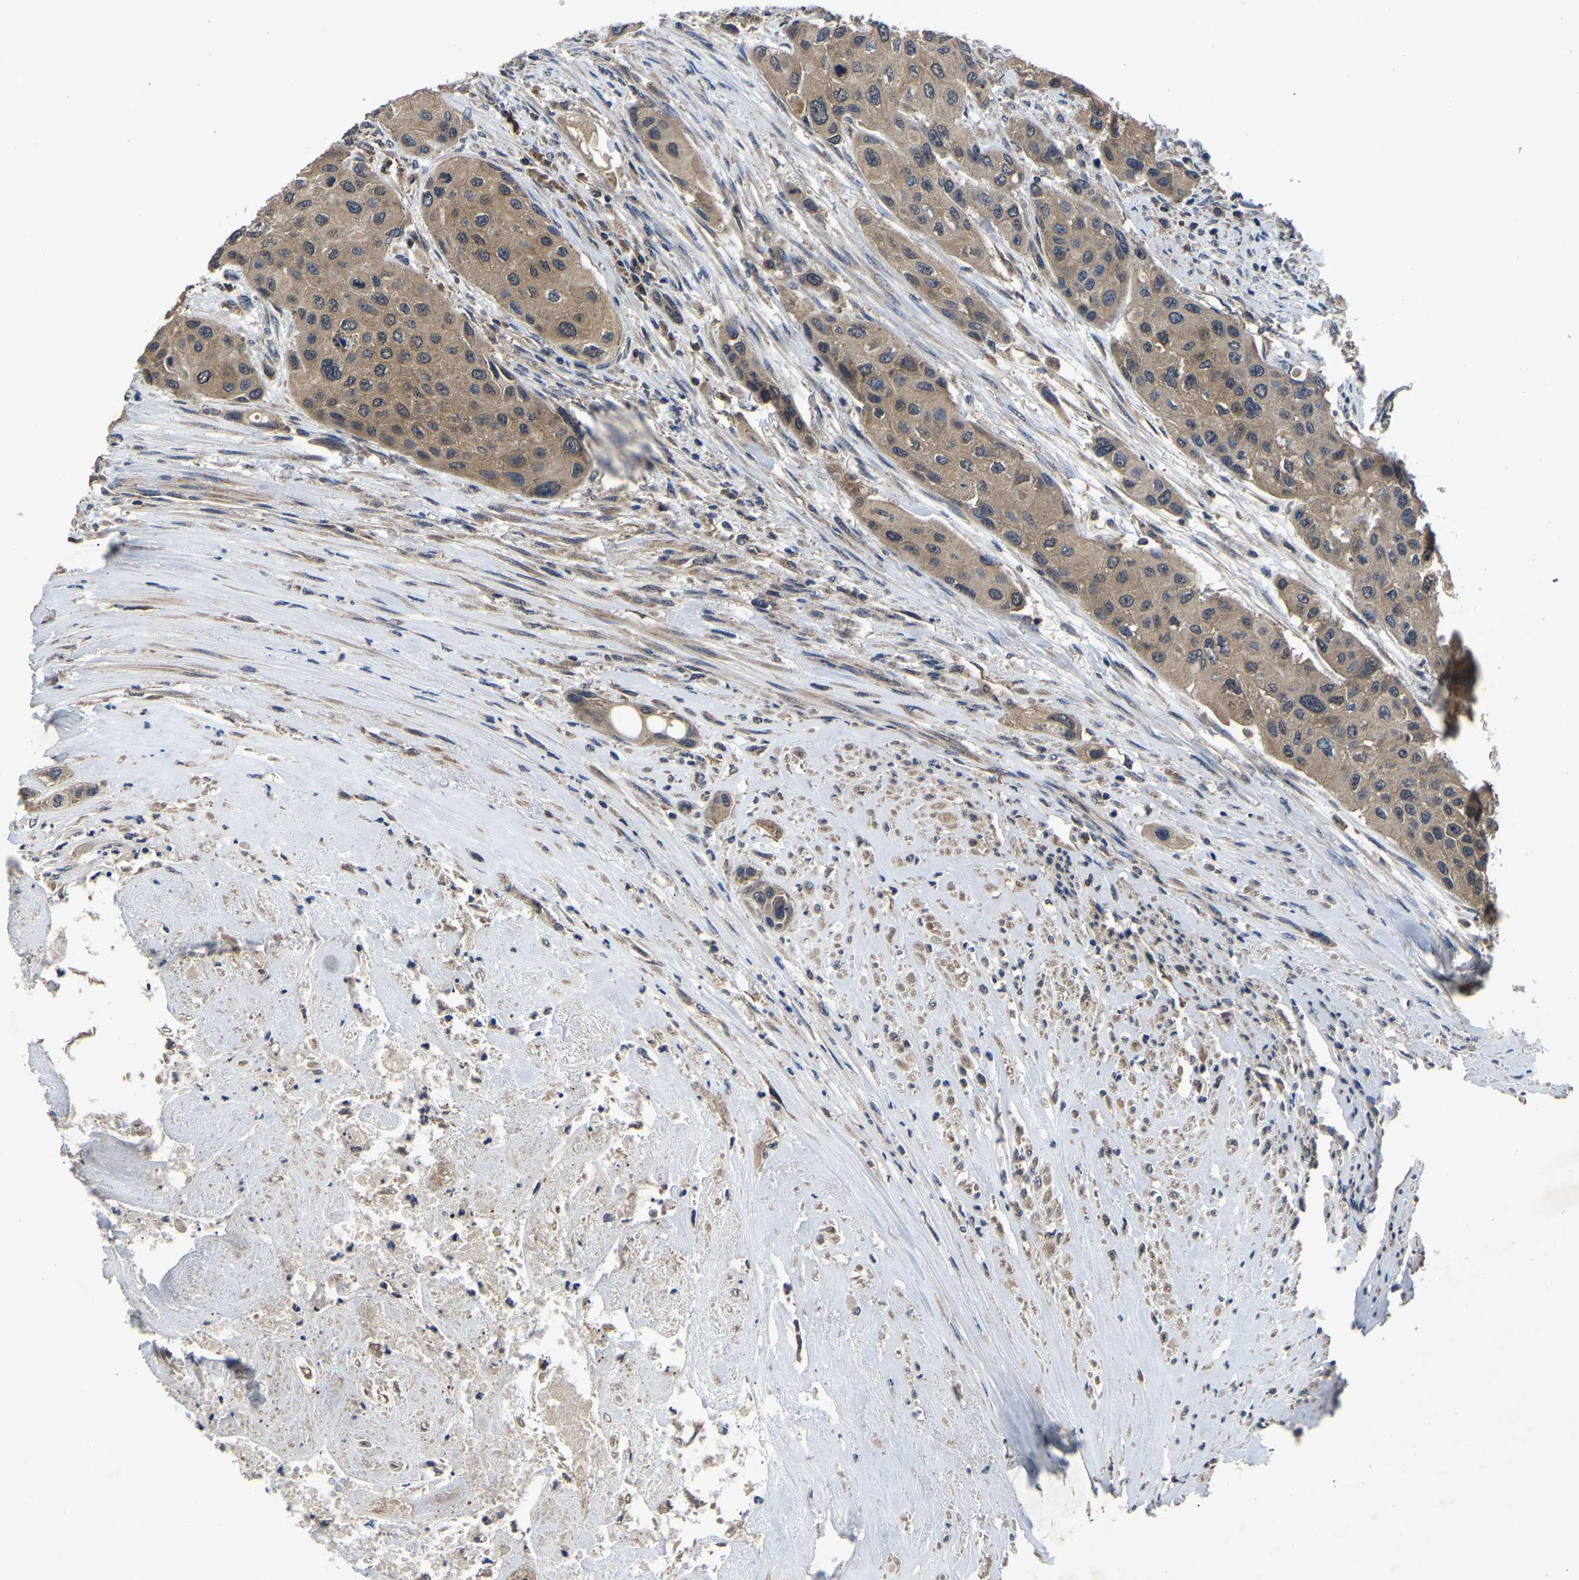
{"staining": {"intensity": "moderate", "quantity": ">75%", "location": "cytoplasmic/membranous"}, "tissue": "urothelial cancer", "cell_type": "Tumor cells", "image_type": "cancer", "snomed": [{"axis": "morphology", "description": "Urothelial carcinoma, High grade"}, {"axis": "topography", "description": "Urinary bladder"}], "caption": "Protein staining reveals moderate cytoplasmic/membranous staining in about >75% of tumor cells in urothelial cancer. Using DAB (brown) and hematoxylin (blue) stains, captured at high magnification using brightfield microscopy.", "gene": "CRYZL1", "patient": {"sex": "female", "age": 56}}